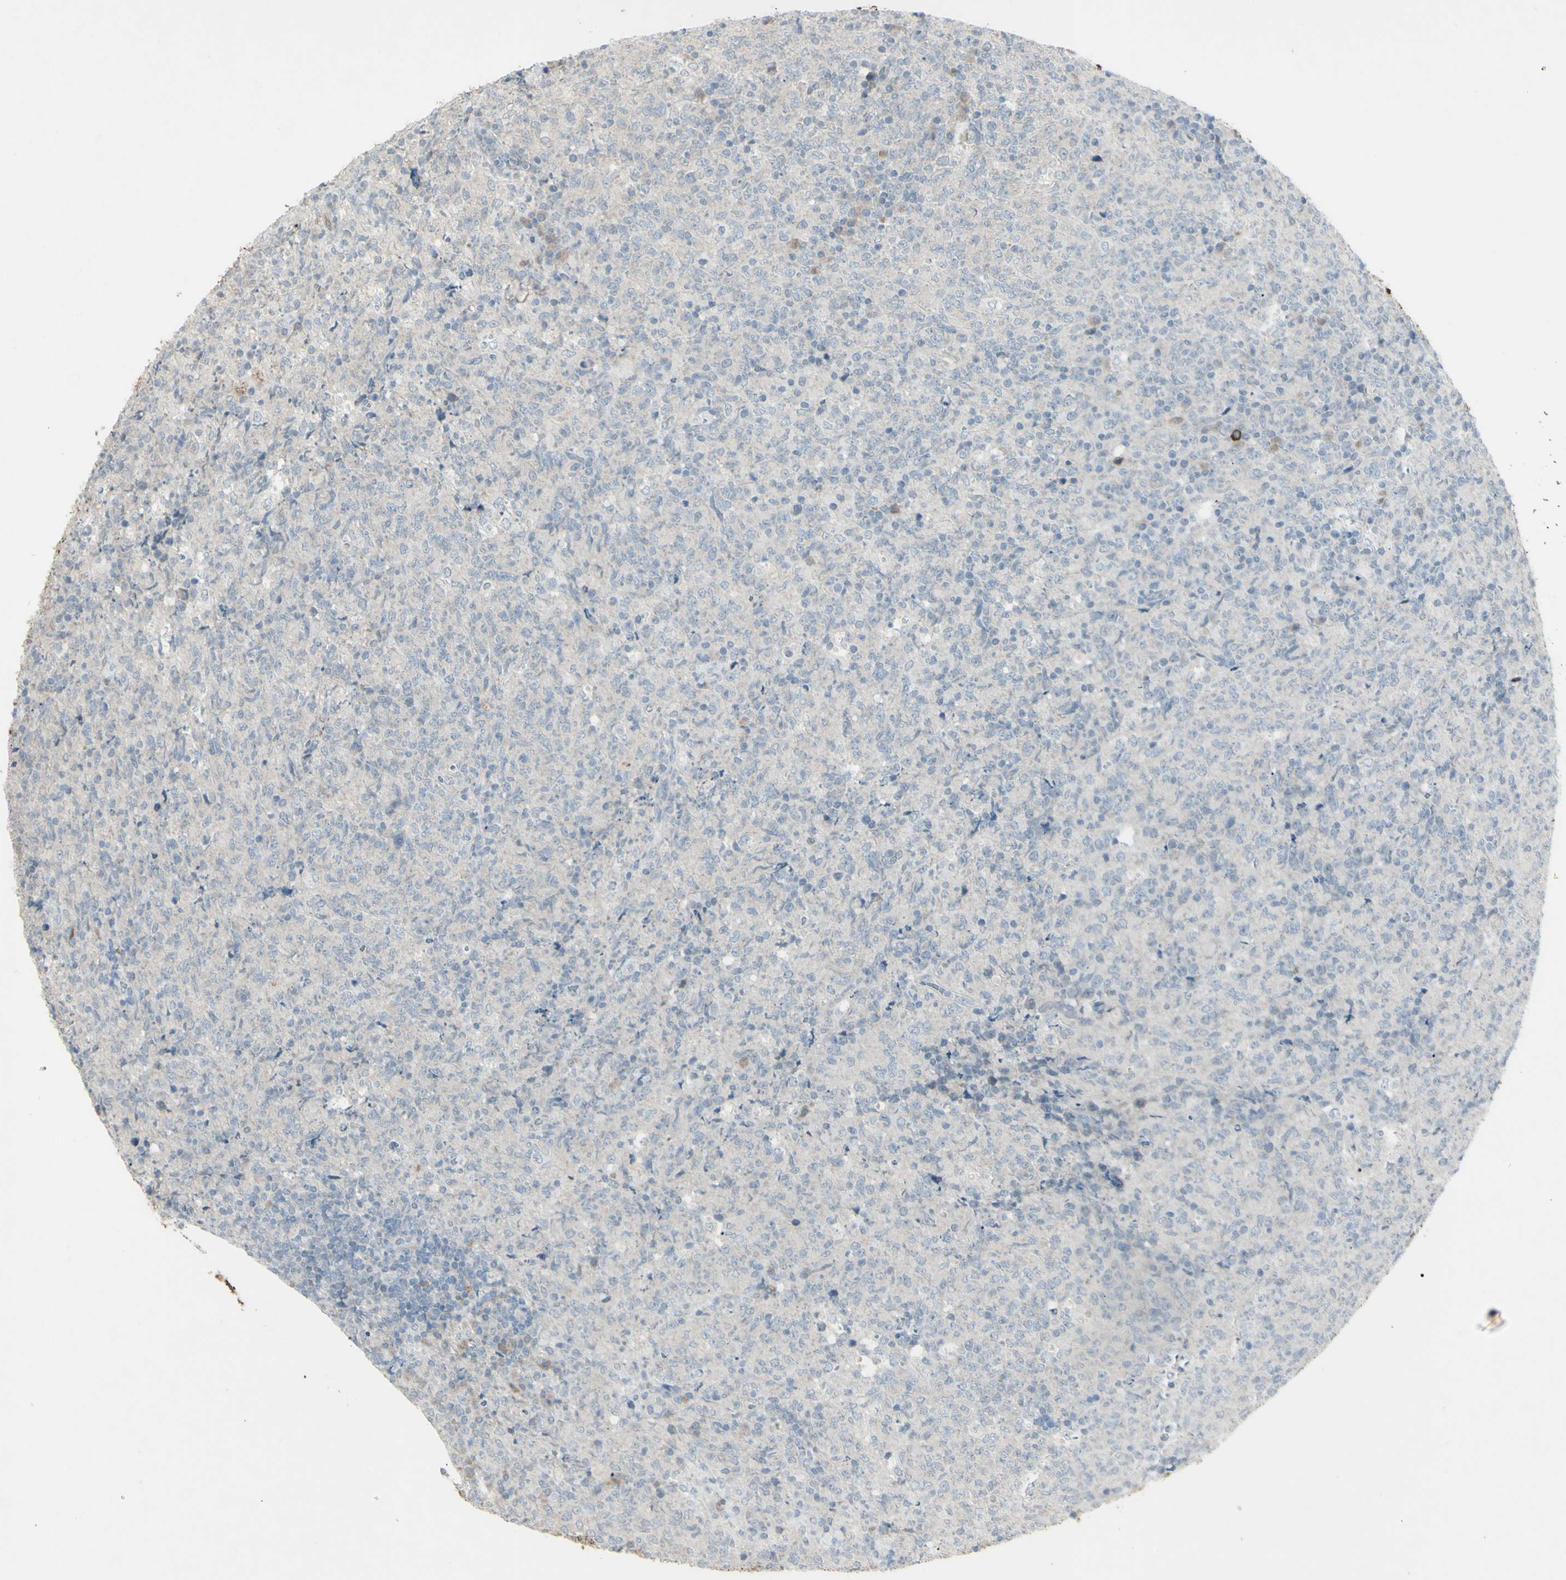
{"staining": {"intensity": "negative", "quantity": "none", "location": "none"}, "tissue": "lymphoma", "cell_type": "Tumor cells", "image_type": "cancer", "snomed": [{"axis": "morphology", "description": "Malignant lymphoma, non-Hodgkin's type, High grade"}, {"axis": "topography", "description": "Tonsil"}], "caption": "This is an immunohistochemistry image of lymphoma. There is no expression in tumor cells.", "gene": "SH3GL2", "patient": {"sex": "female", "age": 36}}